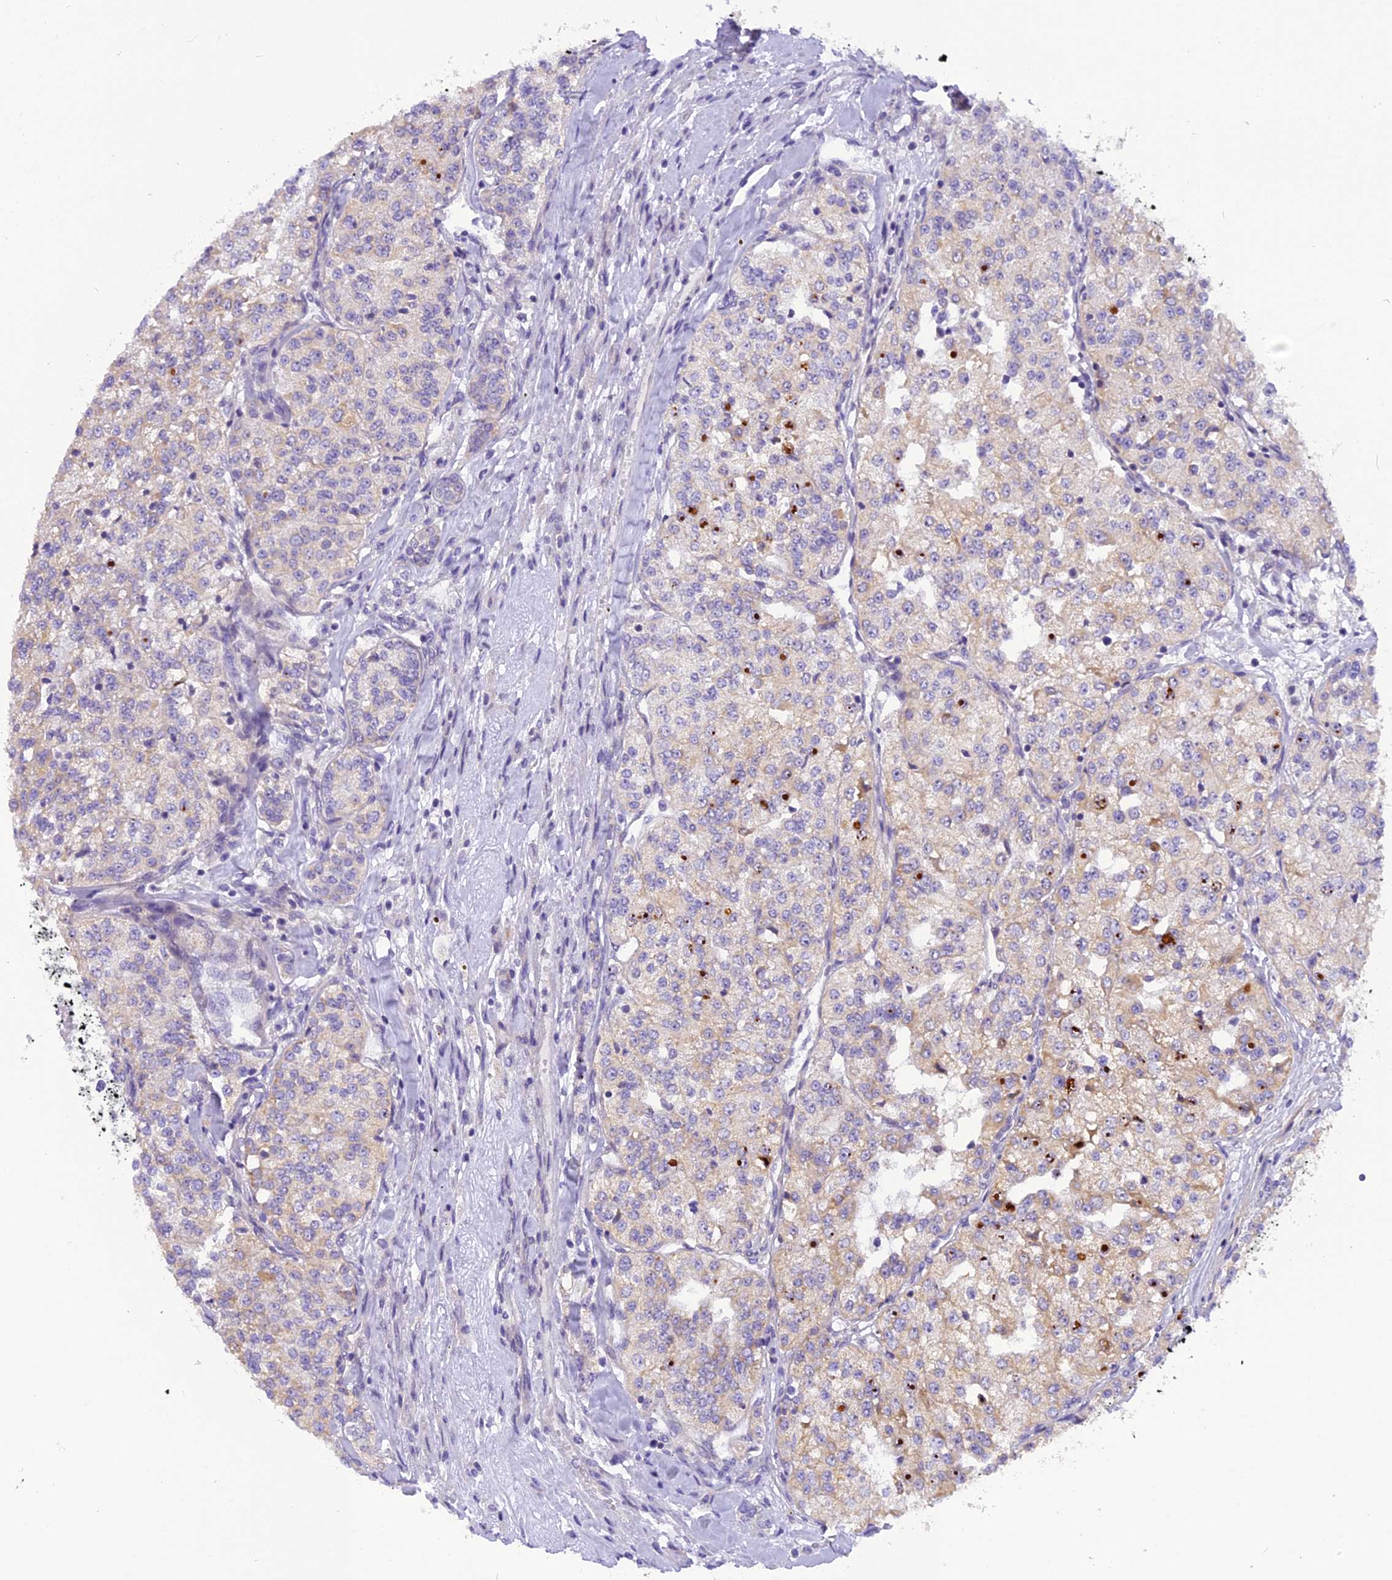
{"staining": {"intensity": "weak", "quantity": "<25%", "location": "cytoplasmic/membranous"}, "tissue": "renal cancer", "cell_type": "Tumor cells", "image_type": "cancer", "snomed": [{"axis": "morphology", "description": "Adenocarcinoma, NOS"}, {"axis": "topography", "description": "Kidney"}], "caption": "Image shows no significant protein positivity in tumor cells of renal adenocarcinoma.", "gene": "TRIM3", "patient": {"sex": "female", "age": 63}}